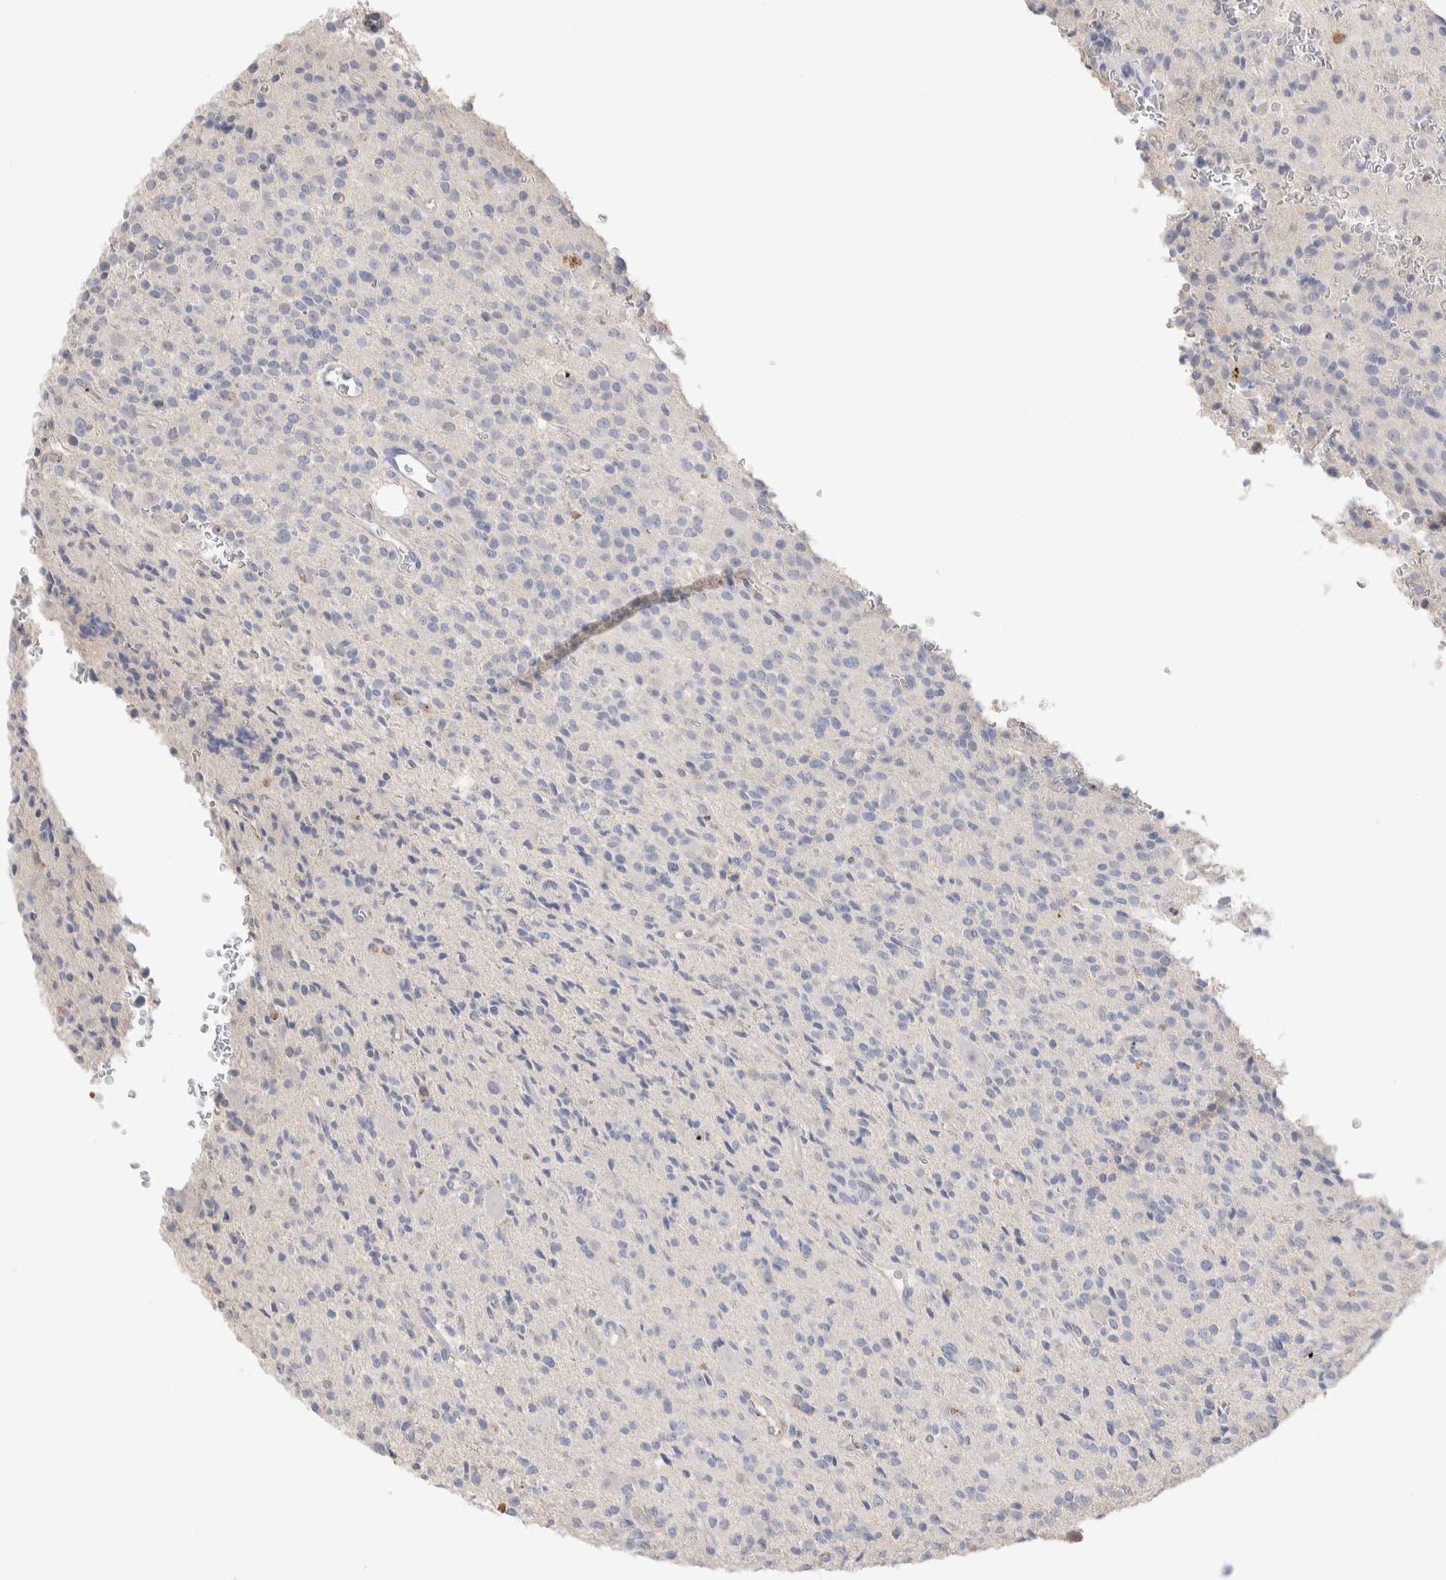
{"staining": {"intensity": "negative", "quantity": "none", "location": "none"}, "tissue": "glioma", "cell_type": "Tumor cells", "image_type": "cancer", "snomed": [{"axis": "morphology", "description": "Glioma, malignant, High grade"}, {"axis": "topography", "description": "Brain"}], "caption": "Protein analysis of malignant glioma (high-grade) demonstrates no significant positivity in tumor cells. The staining is performed using DAB brown chromogen with nuclei counter-stained in using hematoxylin.", "gene": "FFAR2", "patient": {"sex": "male", "age": 34}}